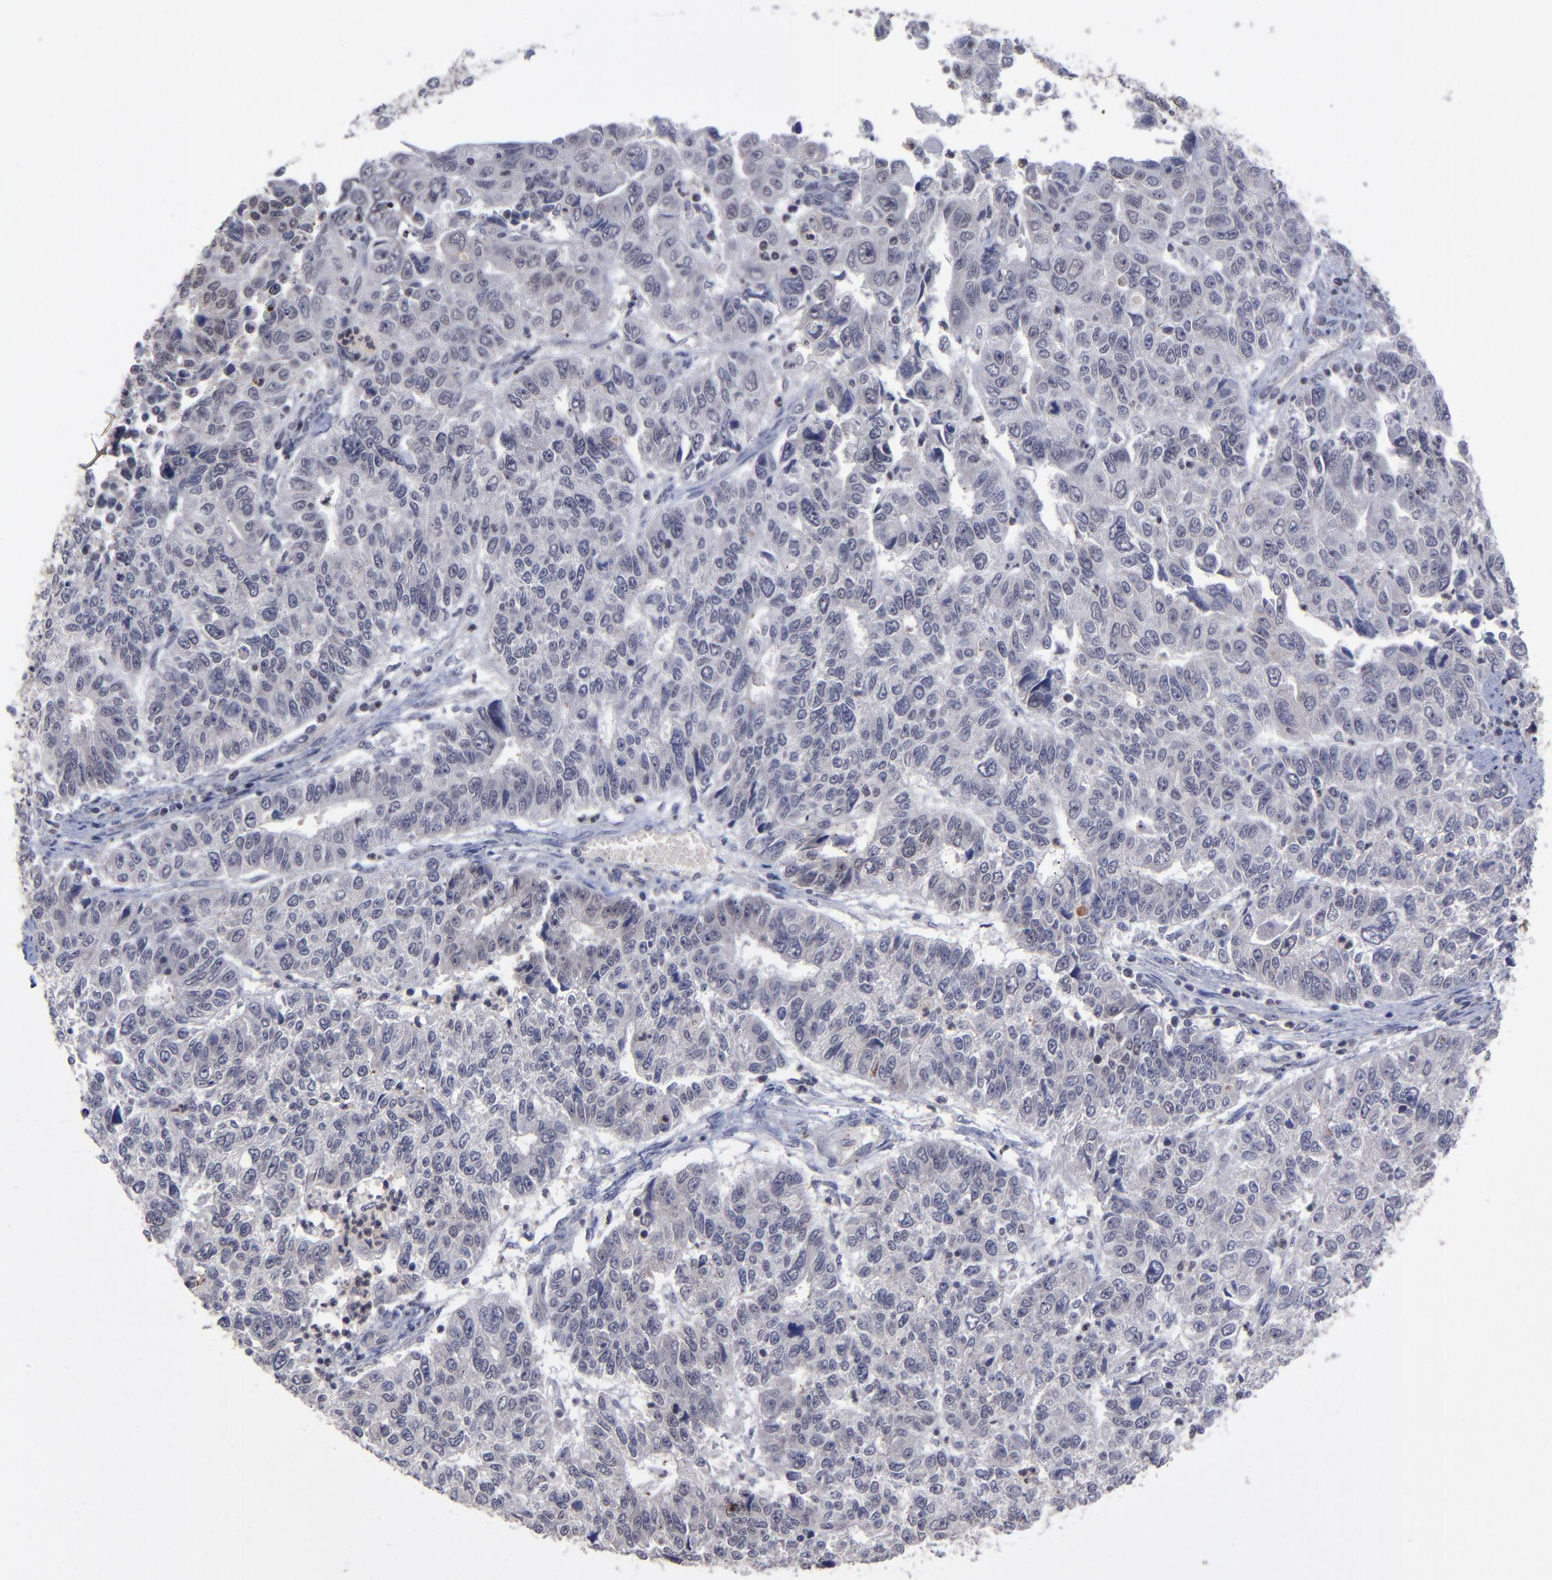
{"staining": {"intensity": "negative", "quantity": "none", "location": "none"}, "tissue": "endometrial cancer", "cell_type": "Tumor cells", "image_type": "cancer", "snomed": [{"axis": "morphology", "description": "Adenocarcinoma, NOS"}, {"axis": "topography", "description": "Endometrium"}], "caption": "Tumor cells show no significant positivity in adenocarcinoma (endometrial).", "gene": "ZNF419", "patient": {"sex": "female", "age": 42}}